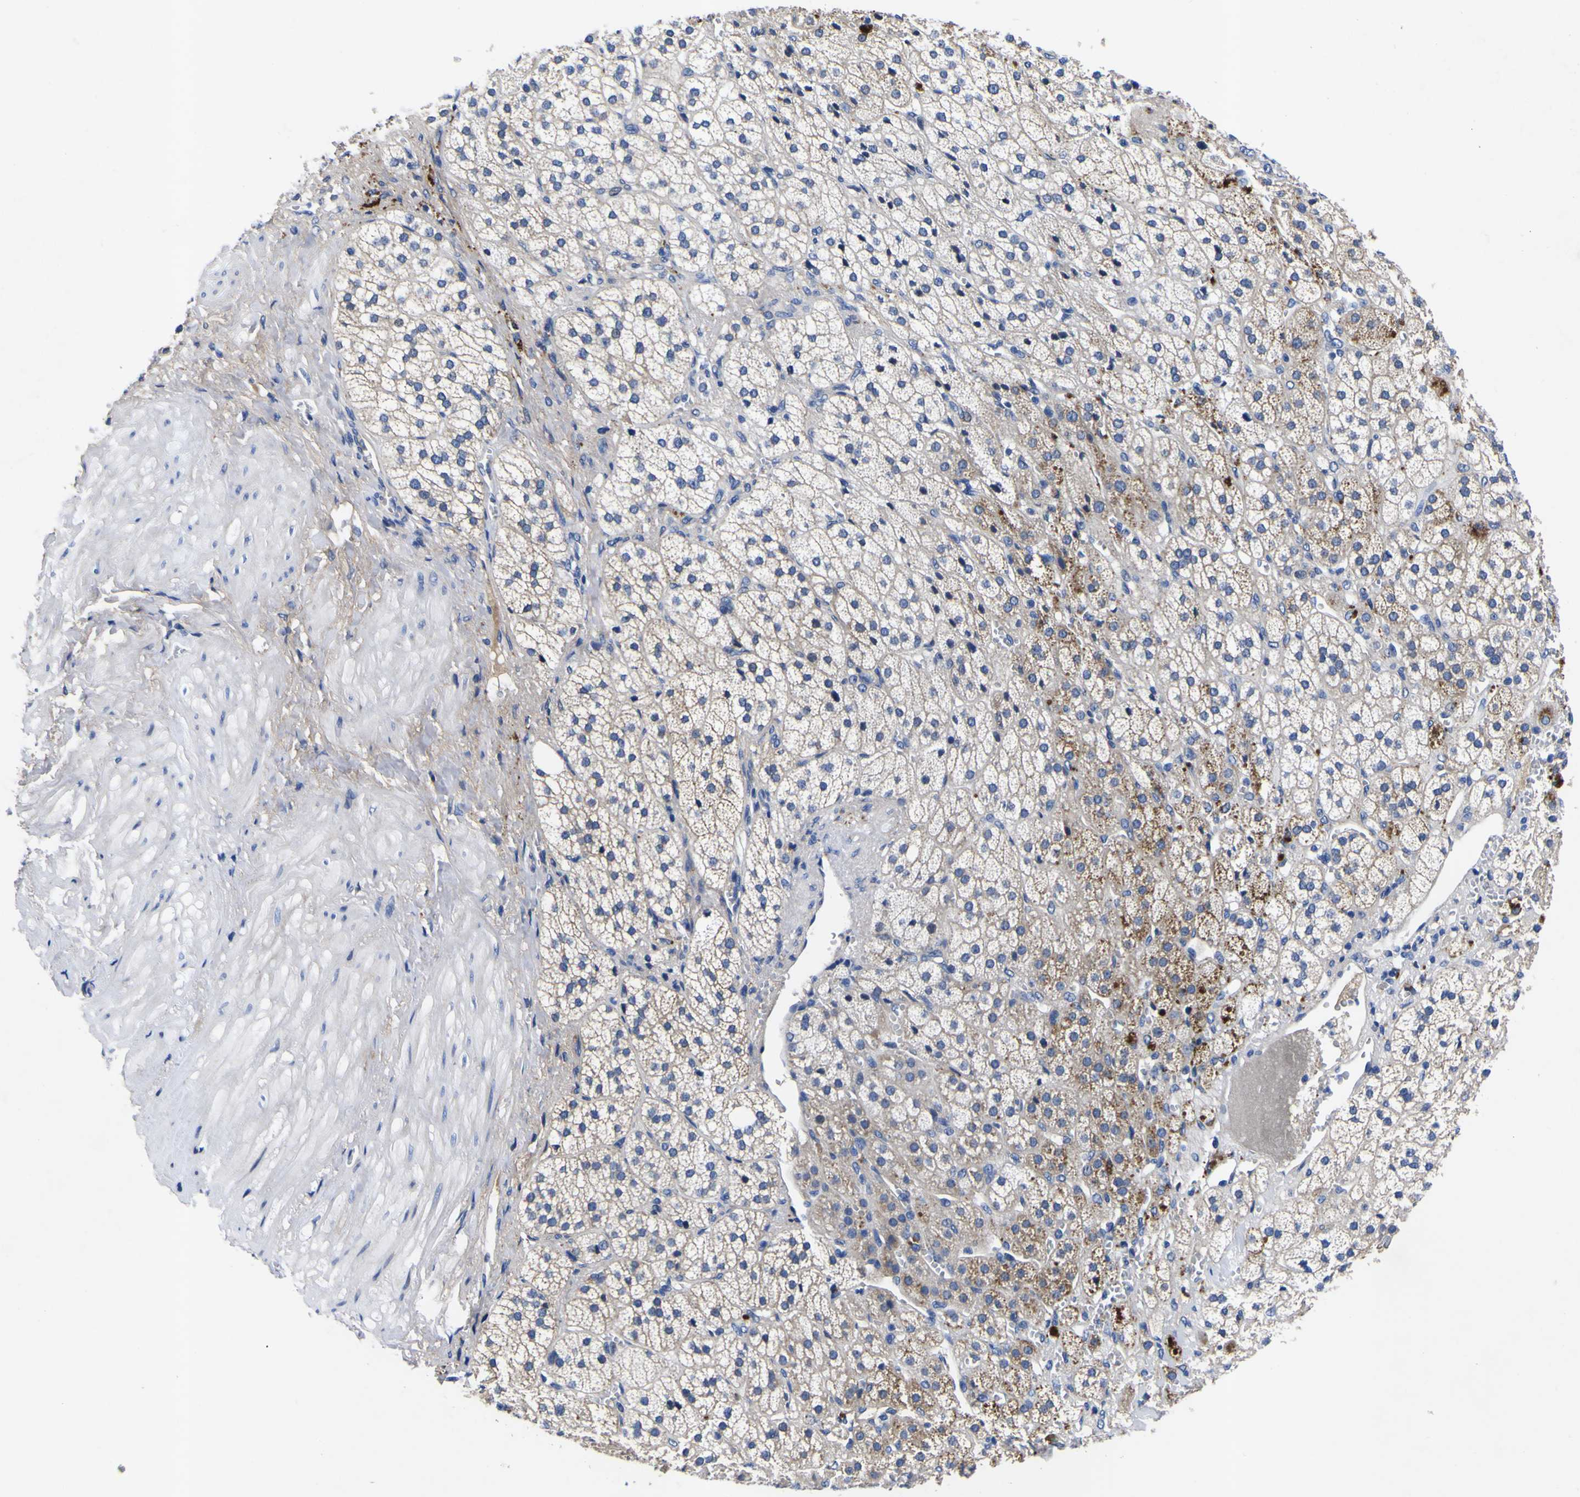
{"staining": {"intensity": "moderate", "quantity": "25%-75%", "location": "cytoplasmic/membranous"}, "tissue": "adrenal gland", "cell_type": "Glandular cells", "image_type": "normal", "snomed": [{"axis": "morphology", "description": "Normal tissue, NOS"}, {"axis": "topography", "description": "Adrenal gland"}], "caption": "Adrenal gland stained with immunohistochemistry reveals moderate cytoplasmic/membranous staining in about 25%-75% of glandular cells. (Brightfield microscopy of DAB IHC at high magnification).", "gene": "VASN", "patient": {"sex": "male", "age": 56}}